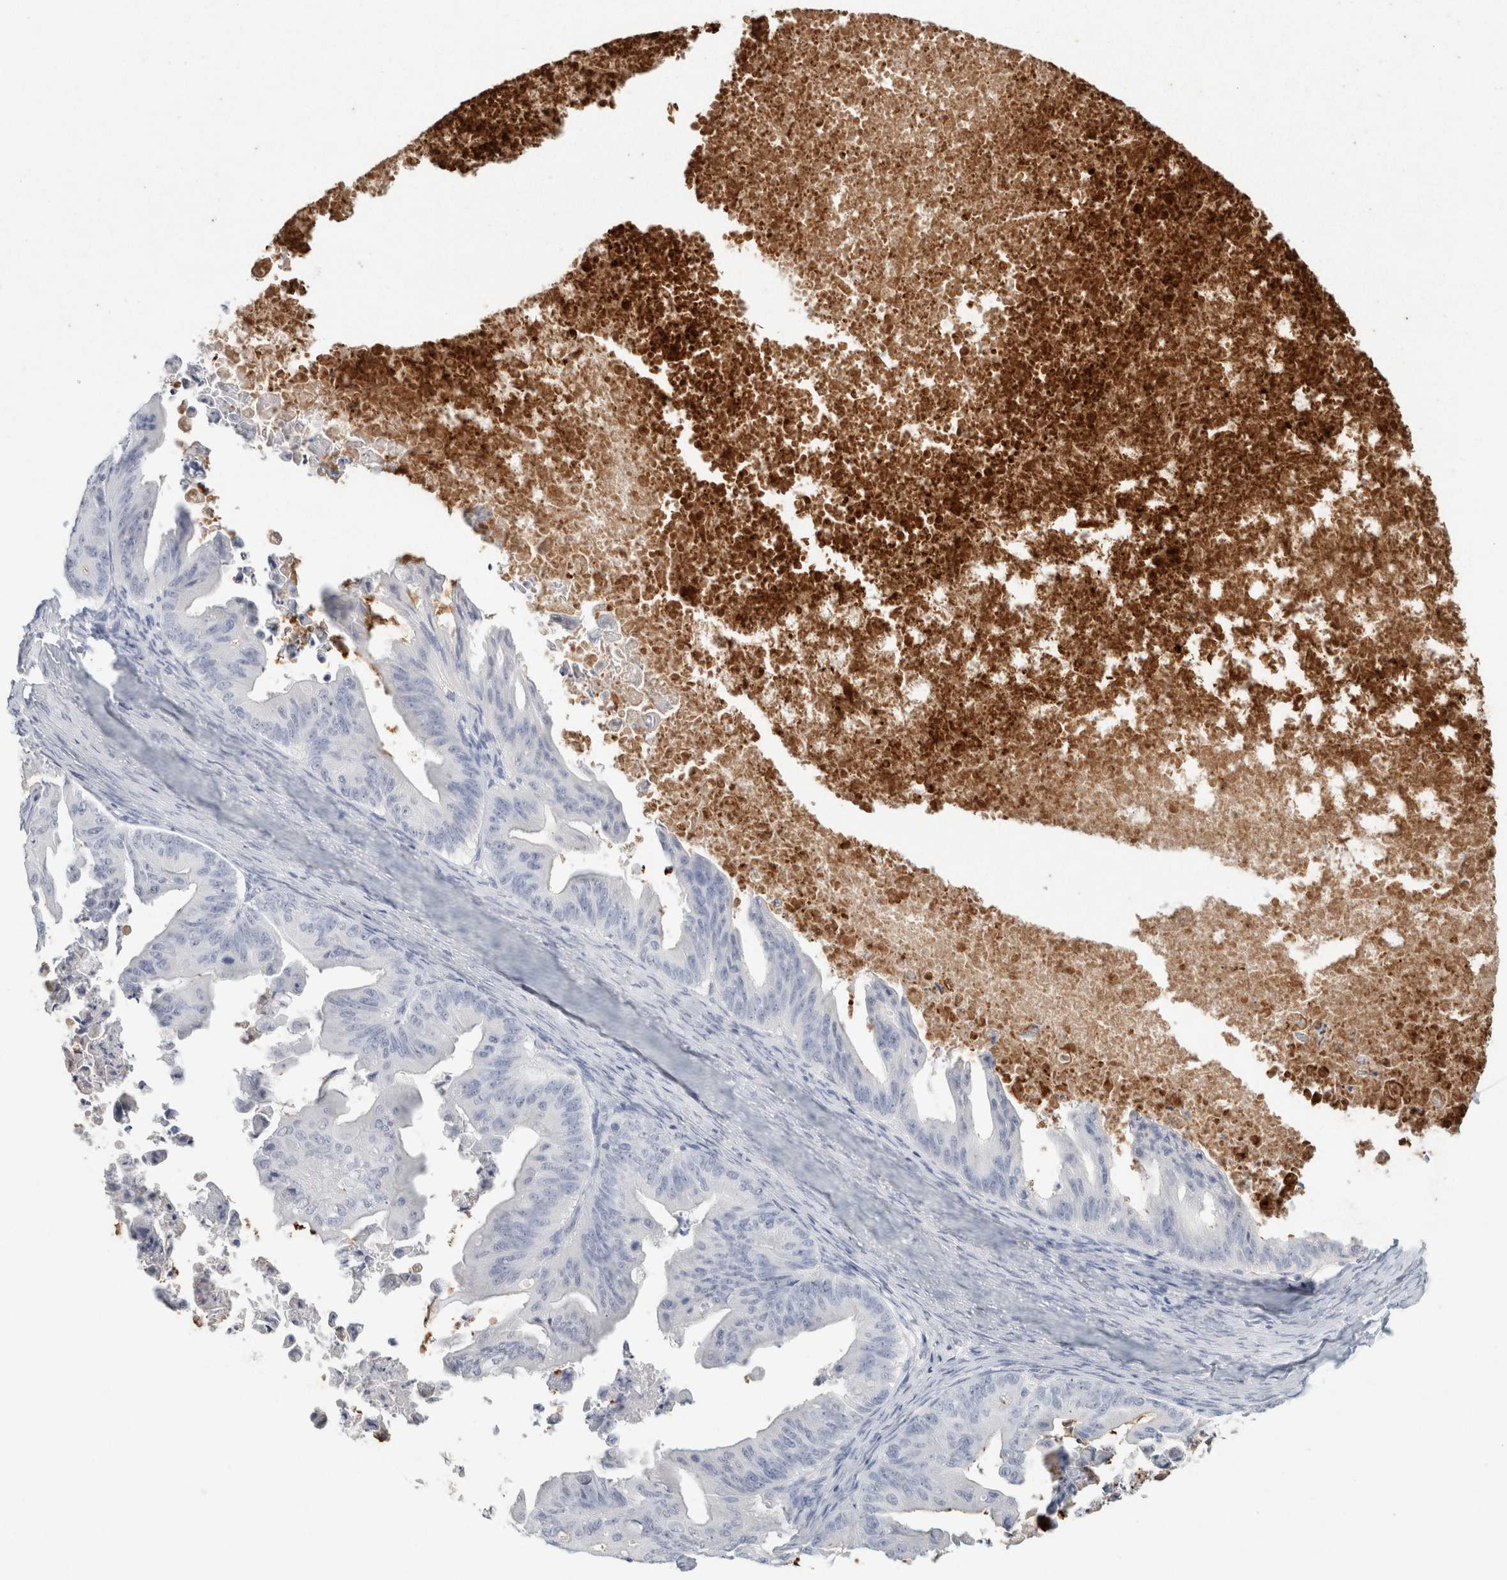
{"staining": {"intensity": "negative", "quantity": "none", "location": "none"}, "tissue": "ovarian cancer", "cell_type": "Tumor cells", "image_type": "cancer", "snomed": [{"axis": "morphology", "description": "Cystadenocarcinoma, mucinous, NOS"}, {"axis": "topography", "description": "Ovary"}], "caption": "Tumor cells show no significant protein staining in mucinous cystadenocarcinoma (ovarian).", "gene": "IL6", "patient": {"sex": "female", "age": 37}}